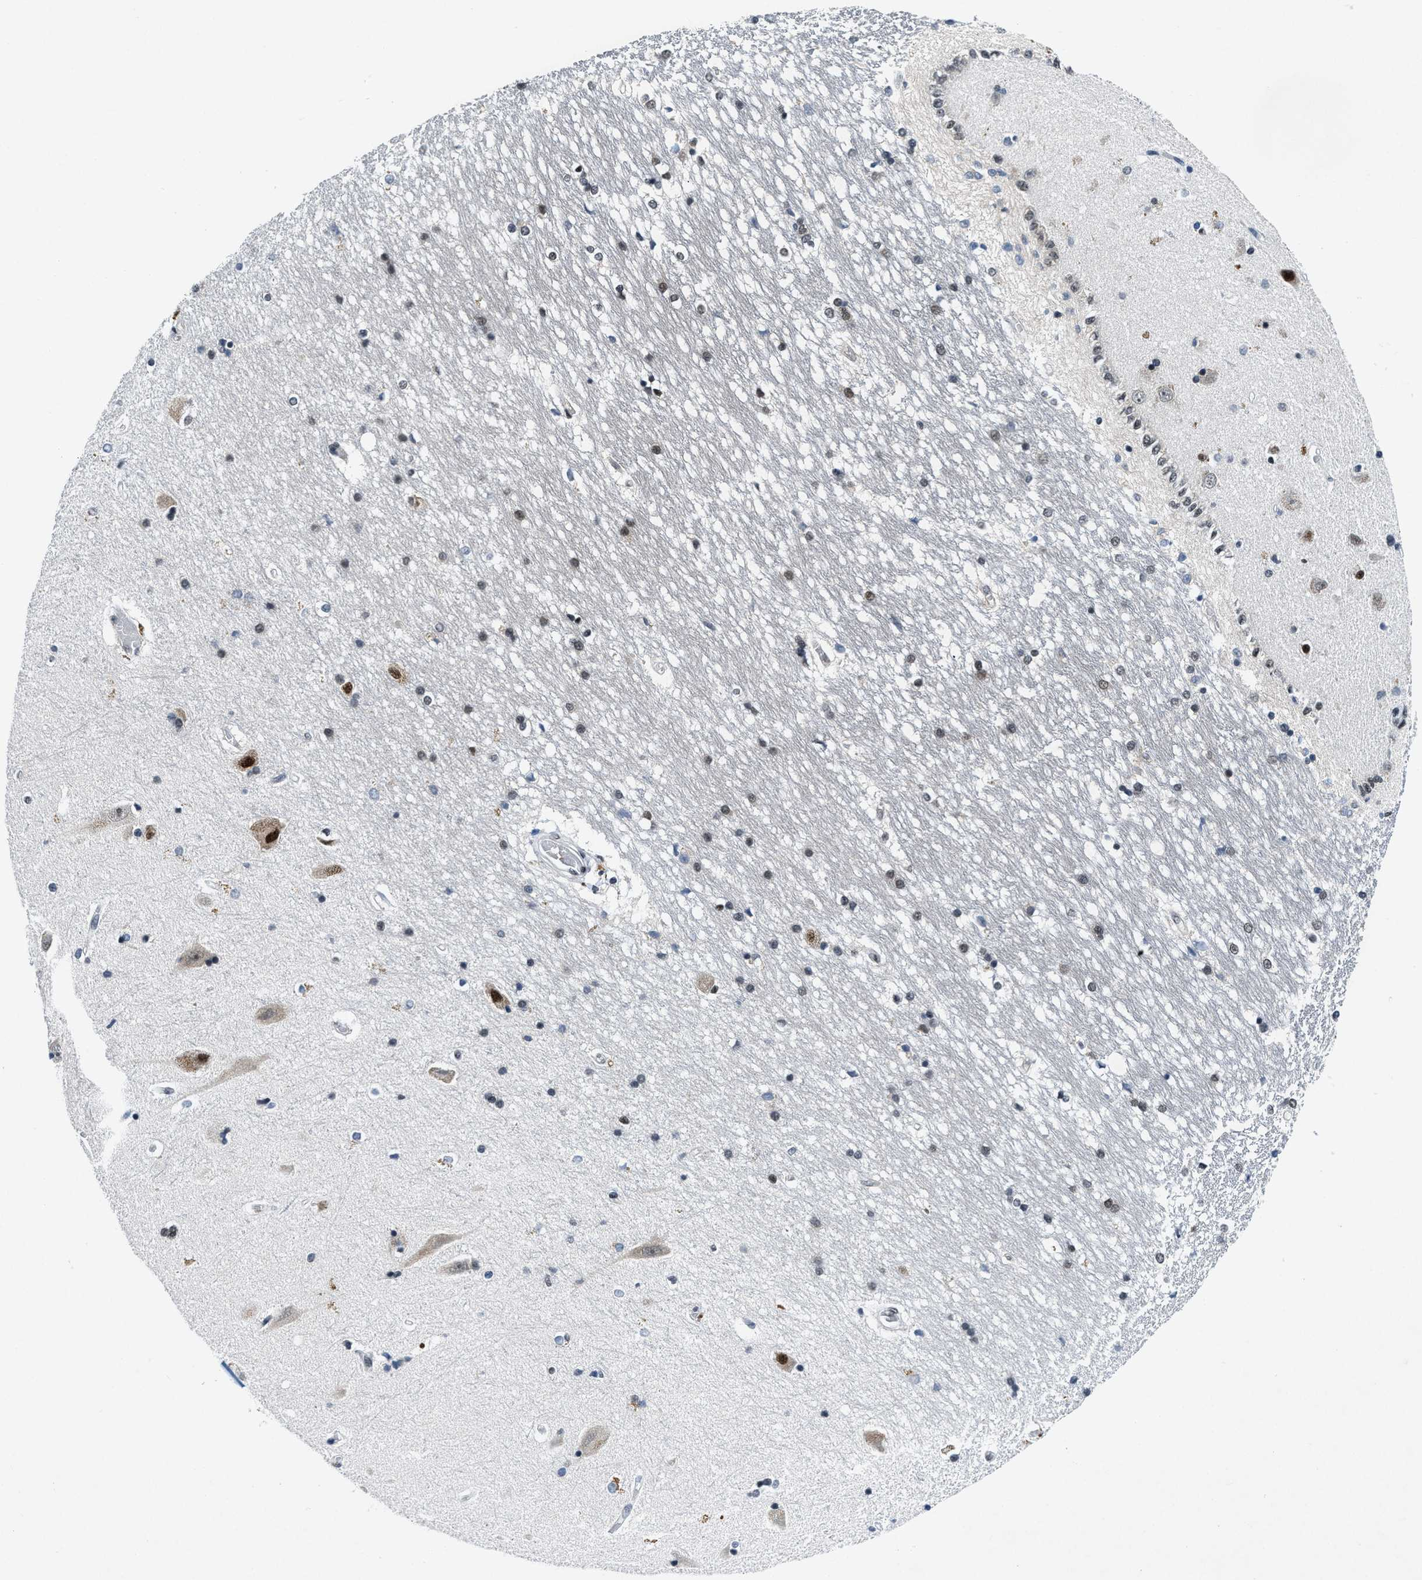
{"staining": {"intensity": "moderate", "quantity": "25%-75%", "location": "nuclear"}, "tissue": "hippocampus", "cell_type": "Glial cells", "image_type": "normal", "snomed": [{"axis": "morphology", "description": "Normal tissue, NOS"}, {"axis": "topography", "description": "Hippocampus"}], "caption": "An IHC image of unremarkable tissue is shown. Protein staining in brown shows moderate nuclear positivity in hippocampus within glial cells.", "gene": "NCOA1", "patient": {"sex": "male", "age": 45}}